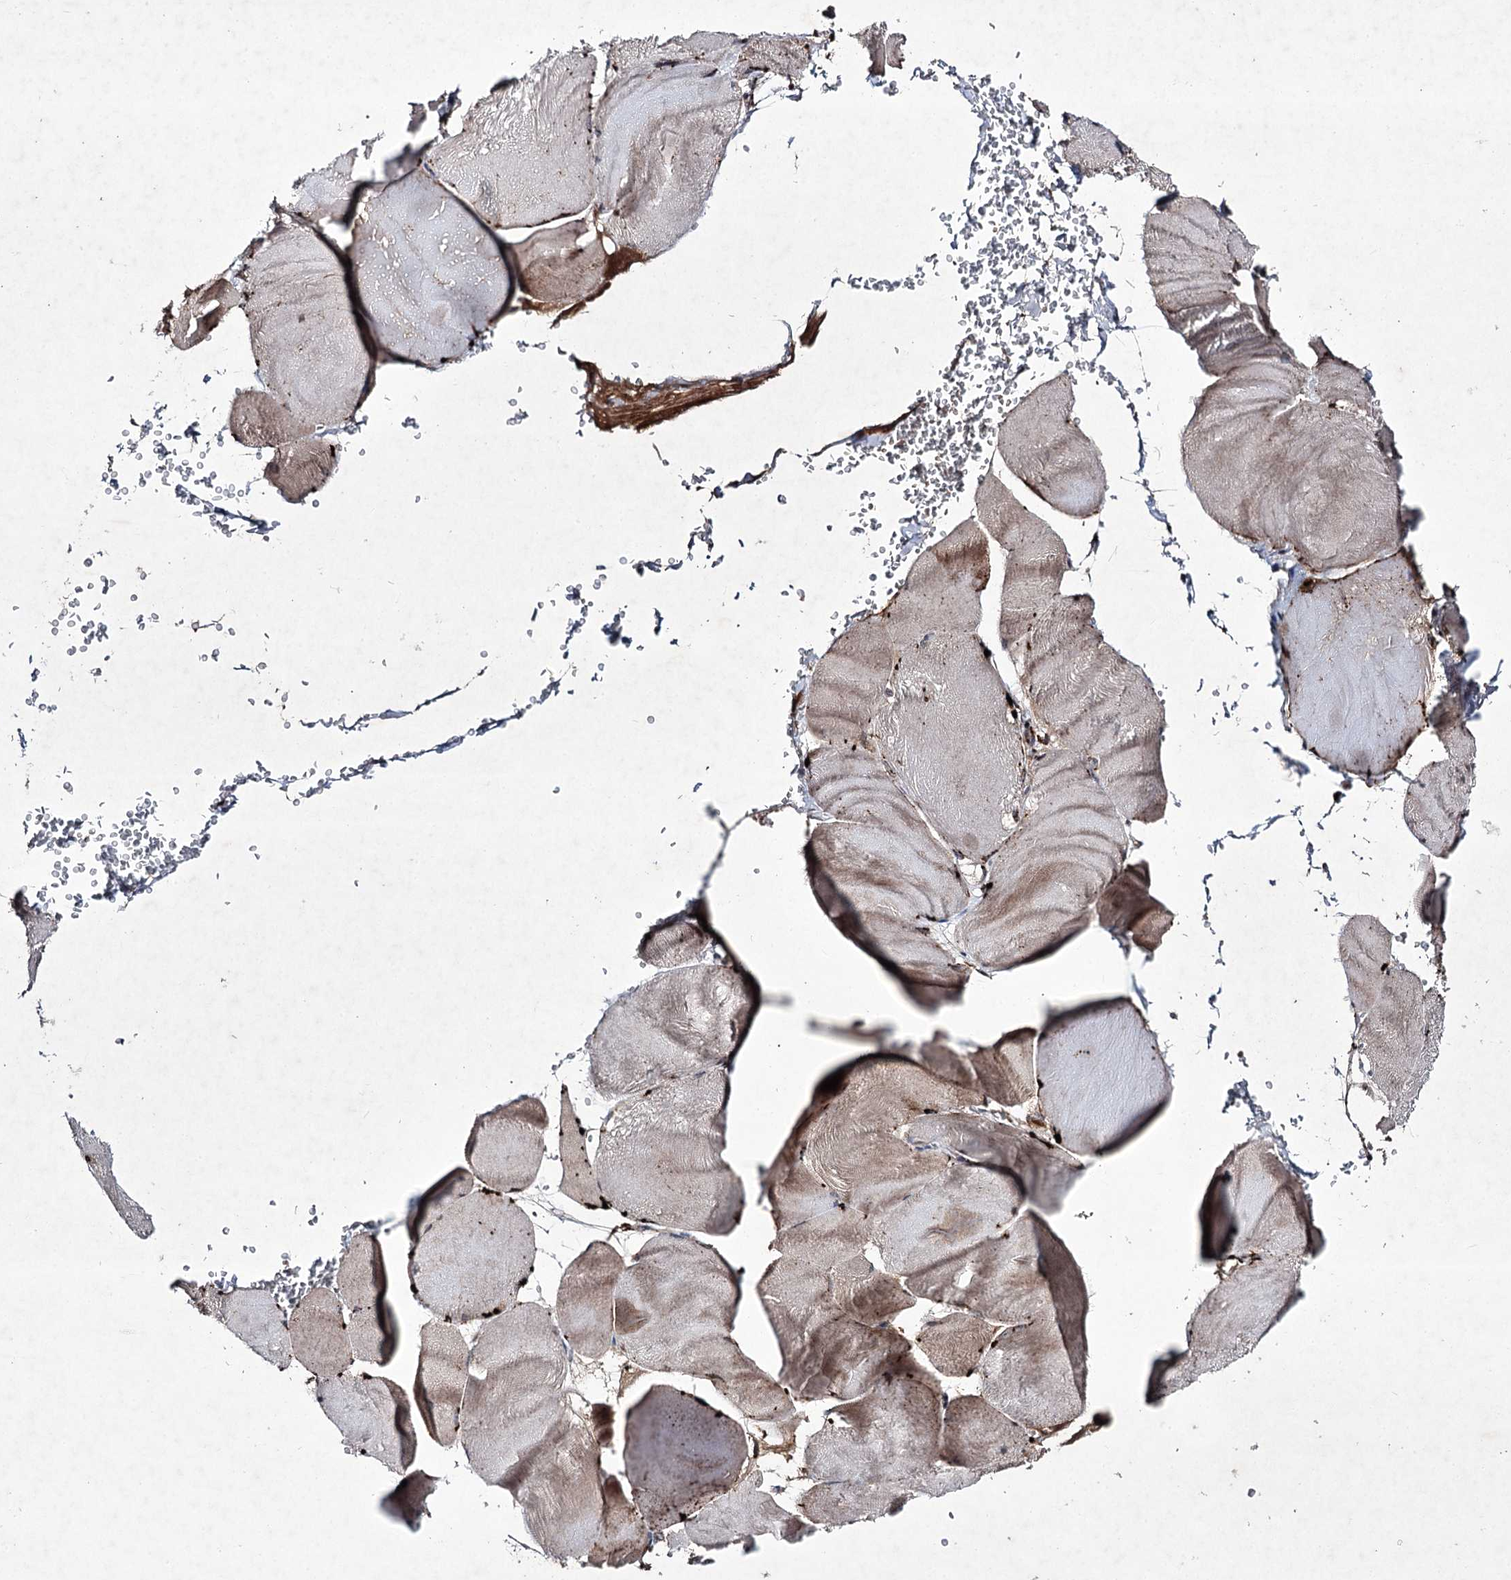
{"staining": {"intensity": "moderate", "quantity": "25%-75%", "location": "cytoplasmic/membranous"}, "tissue": "skeletal muscle", "cell_type": "Myocytes", "image_type": "normal", "snomed": [{"axis": "morphology", "description": "Normal tissue, NOS"}, {"axis": "morphology", "description": "Basal cell carcinoma"}, {"axis": "topography", "description": "Skeletal muscle"}], "caption": "Benign skeletal muscle exhibits moderate cytoplasmic/membranous staining in approximately 25%-75% of myocytes.", "gene": "ALG9", "patient": {"sex": "female", "age": 64}}